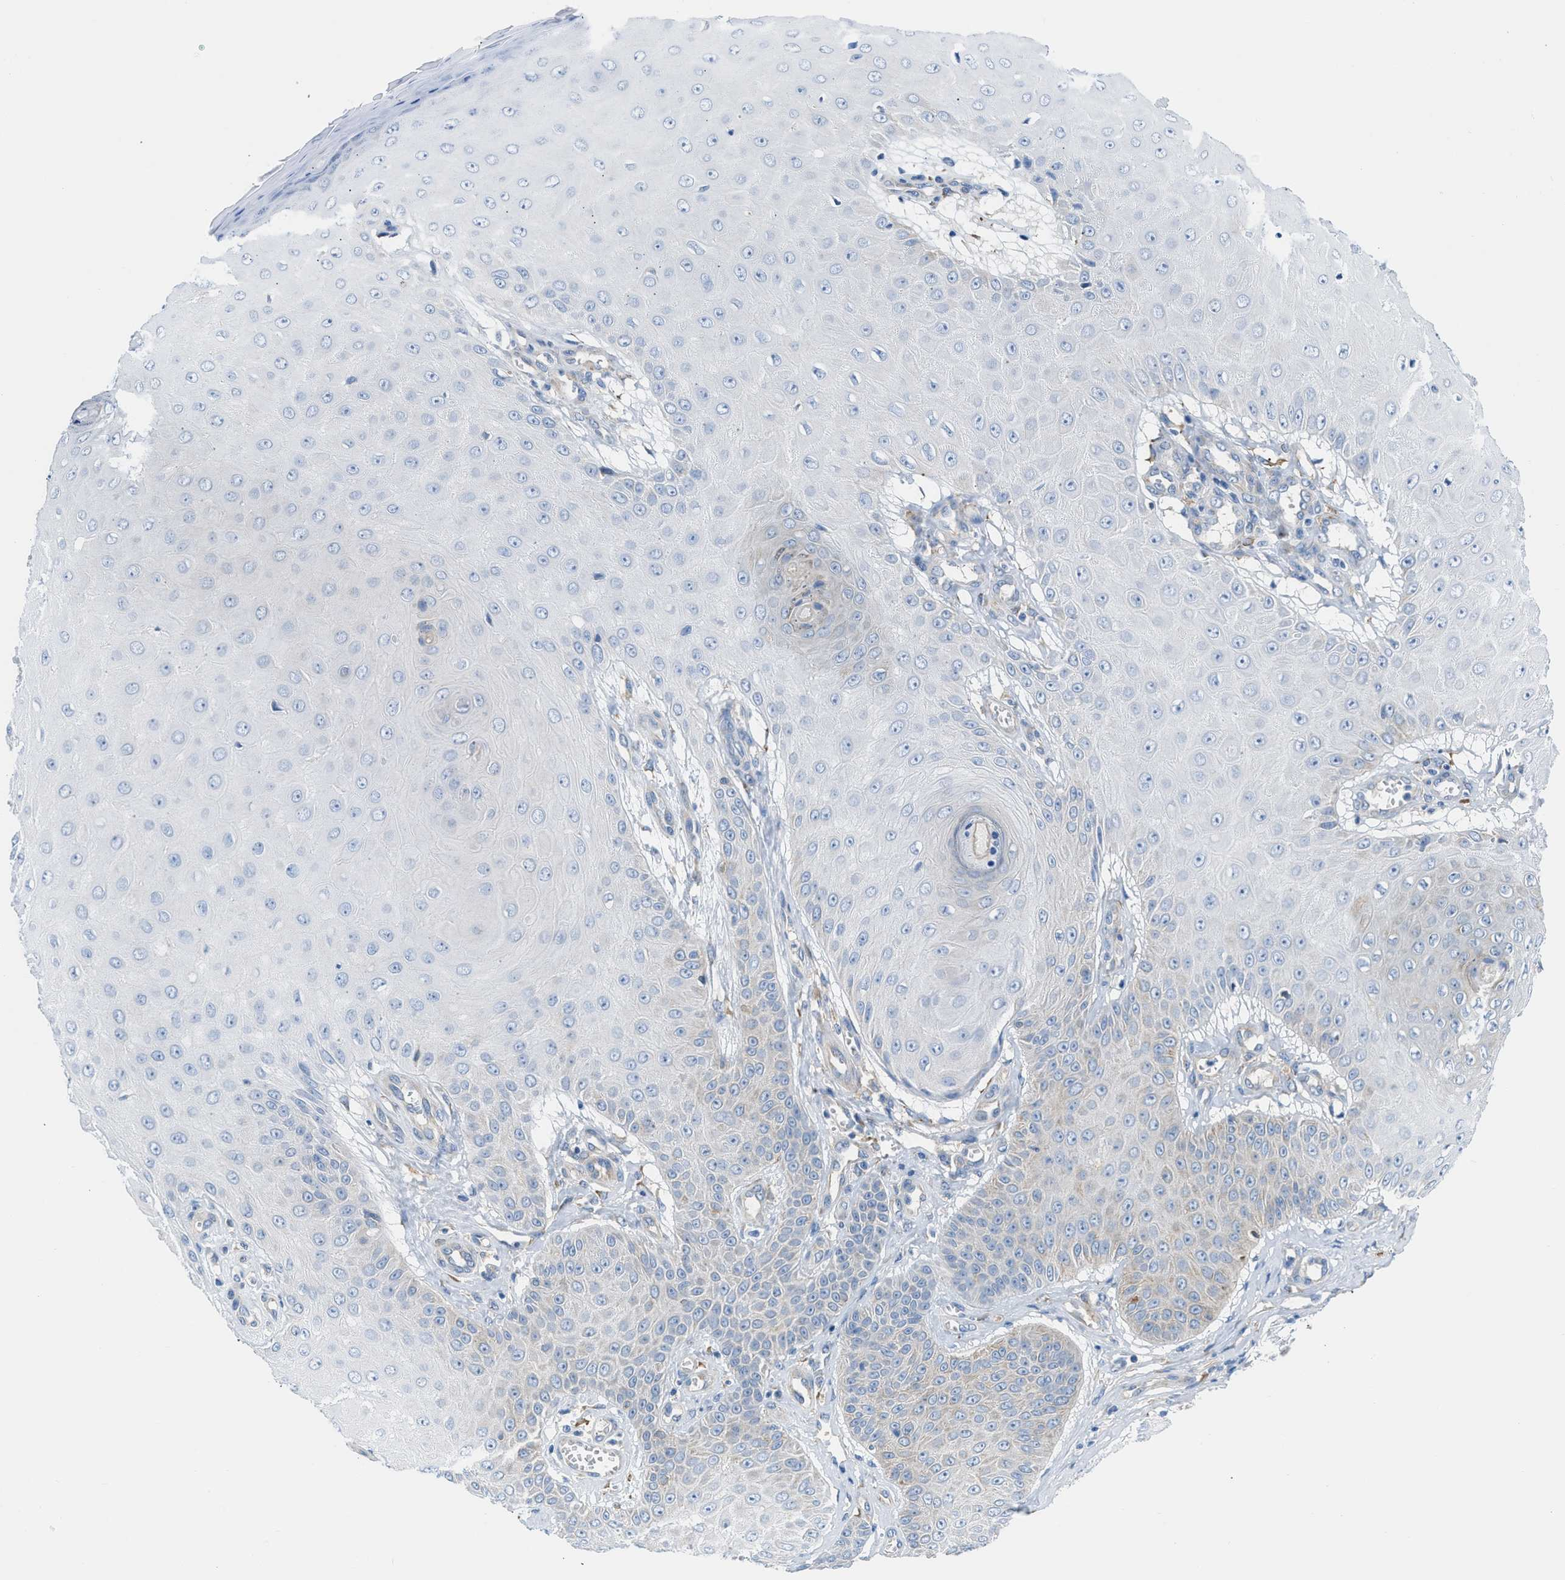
{"staining": {"intensity": "negative", "quantity": "none", "location": "none"}, "tissue": "skin cancer", "cell_type": "Tumor cells", "image_type": "cancer", "snomed": [{"axis": "morphology", "description": "Squamous cell carcinoma, NOS"}, {"axis": "topography", "description": "Skin"}], "caption": "Protein analysis of skin cancer exhibits no significant staining in tumor cells.", "gene": "BNC2", "patient": {"sex": "male", "age": 74}}